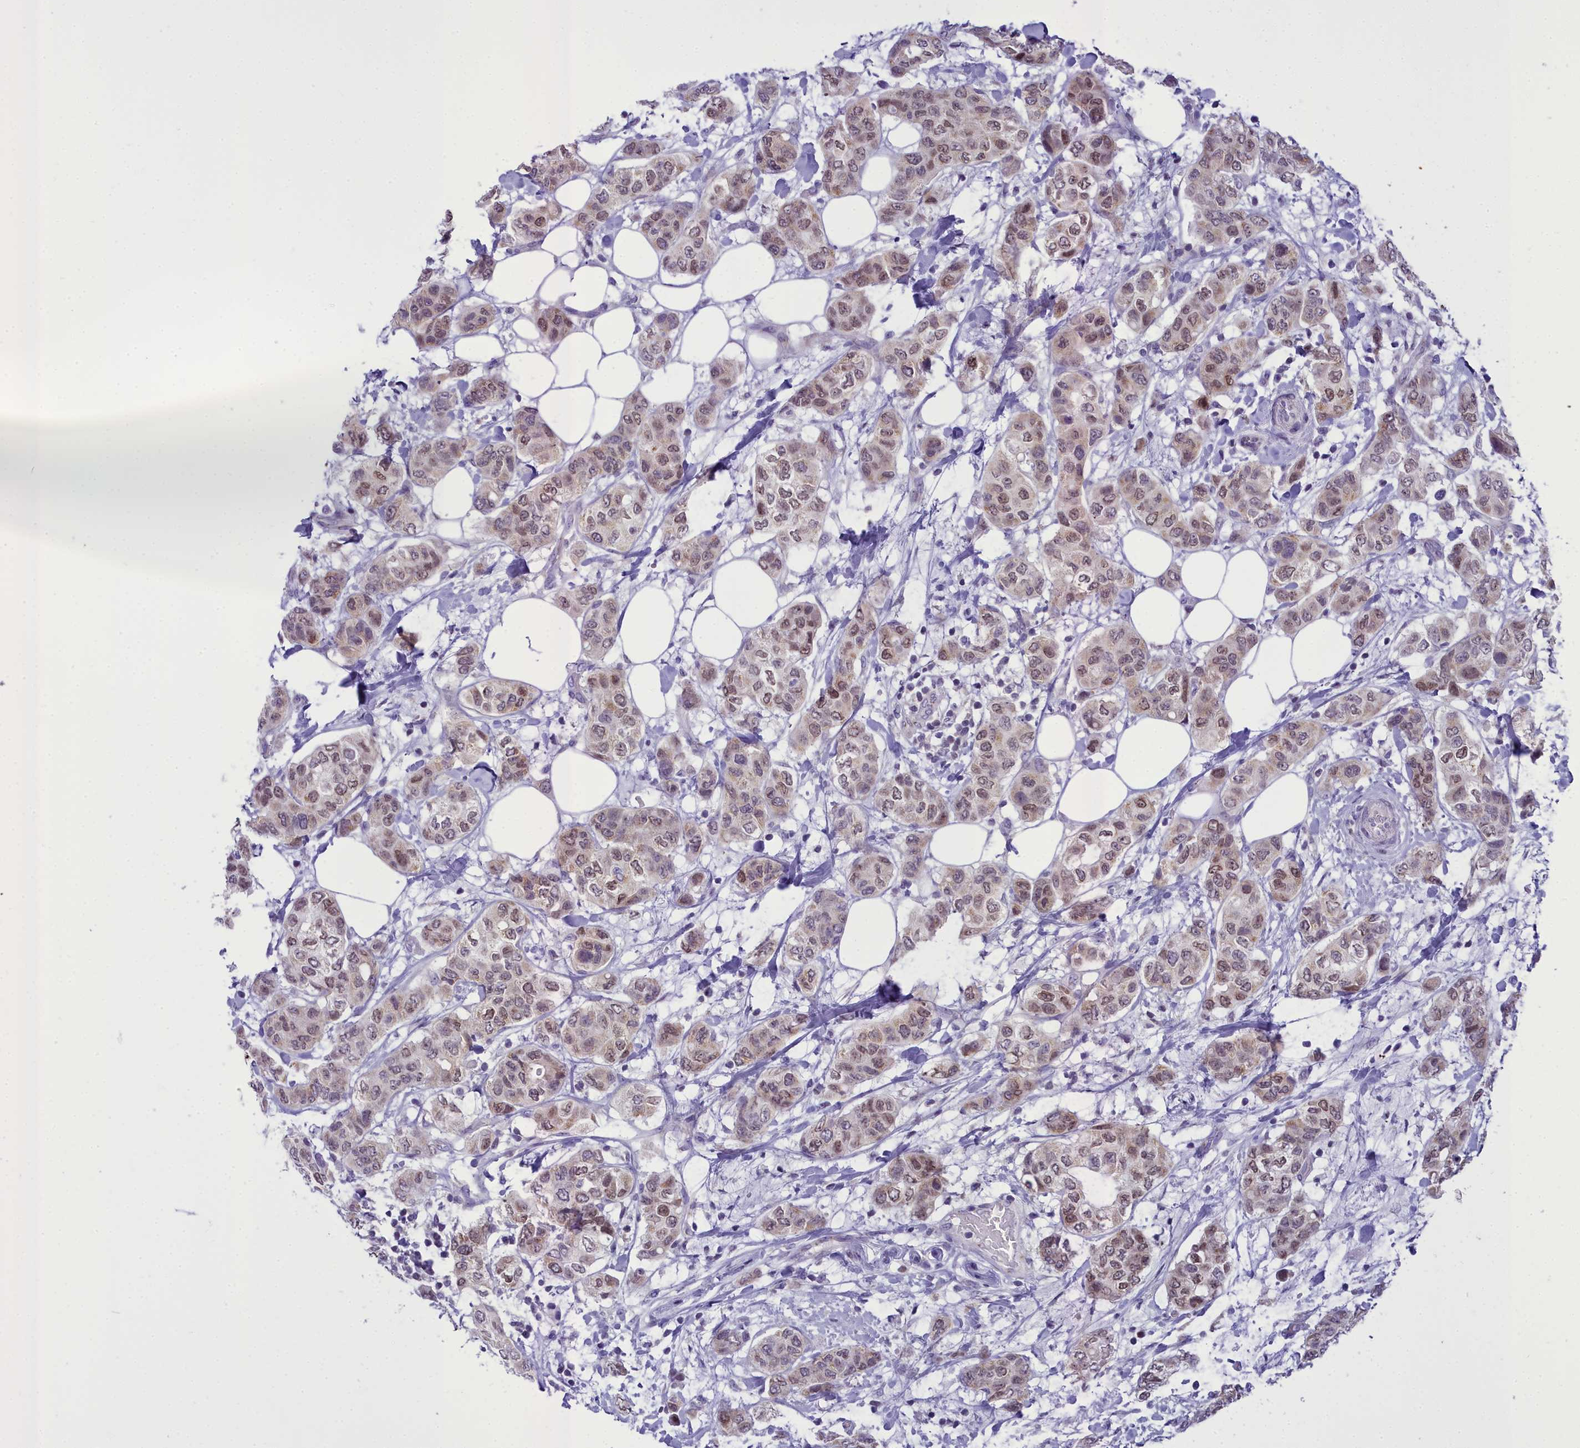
{"staining": {"intensity": "moderate", "quantity": ">75%", "location": "cytoplasmic/membranous,nuclear"}, "tissue": "breast cancer", "cell_type": "Tumor cells", "image_type": "cancer", "snomed": [{"axis": "morphology", "description": "Lobular carcinoma"}, {"axis": "topography", "description": "Breast"}], "caption": "Approximately >75% of tumor cells in human lobular carcinoma (breast) display moderate cytoplasmic/membranous and nuclear protein staining as visualized by brown immunohistochemical staining.", "gene": "B9D2", "patient": {"sex": "female", "age": 51}}